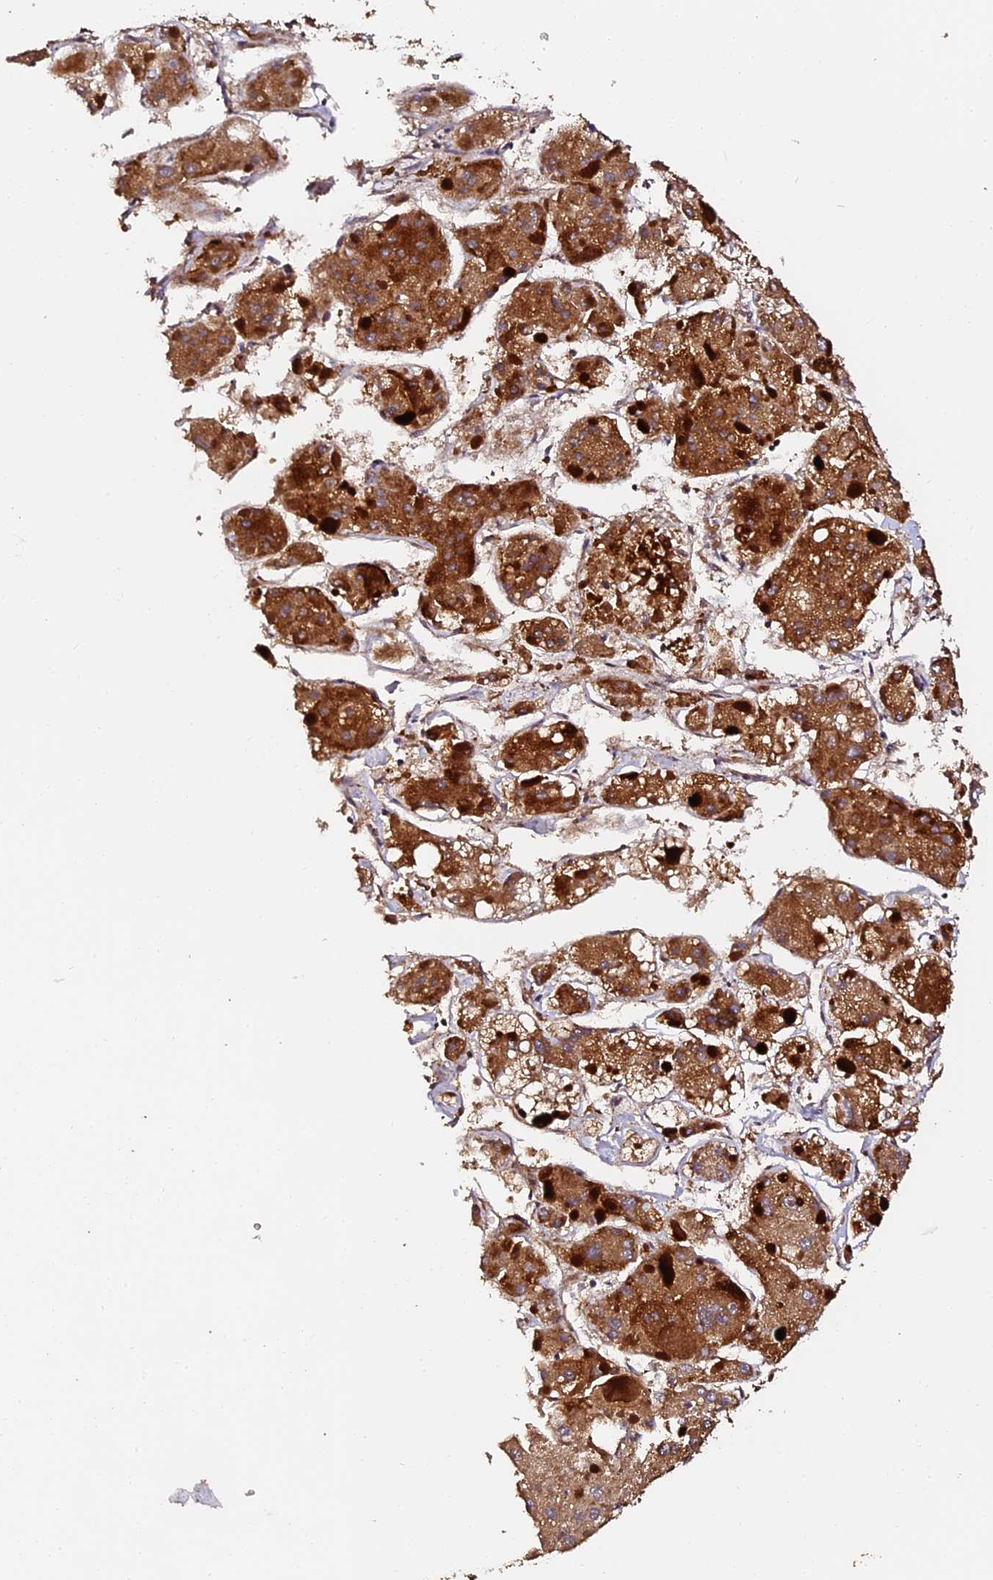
{"staining": {"intensity": "moderate", "quantity": ">75%", "location": "cytoplasmic/membranous"}, "tissue": "liver cancer", "cell_type": "Tumor cells", "image_type": "cancer", "snomed": [{"axis": "morphology", "description": "Carcinoma, Hepatocellular, NOS"}, {"axis": "topography", "description": "Liver"}], "caption": "Immunohistochemical staining of hepatocellular carcinoma (liver) exhibits moderate cytoplasmic/membranous protein staining in approximately >75% of tumor cells. Ihc stains the protein in brown and the nuclei are stained blue.", "gene": "TDO2", "patient": {"sex": "female", "age": 73}}